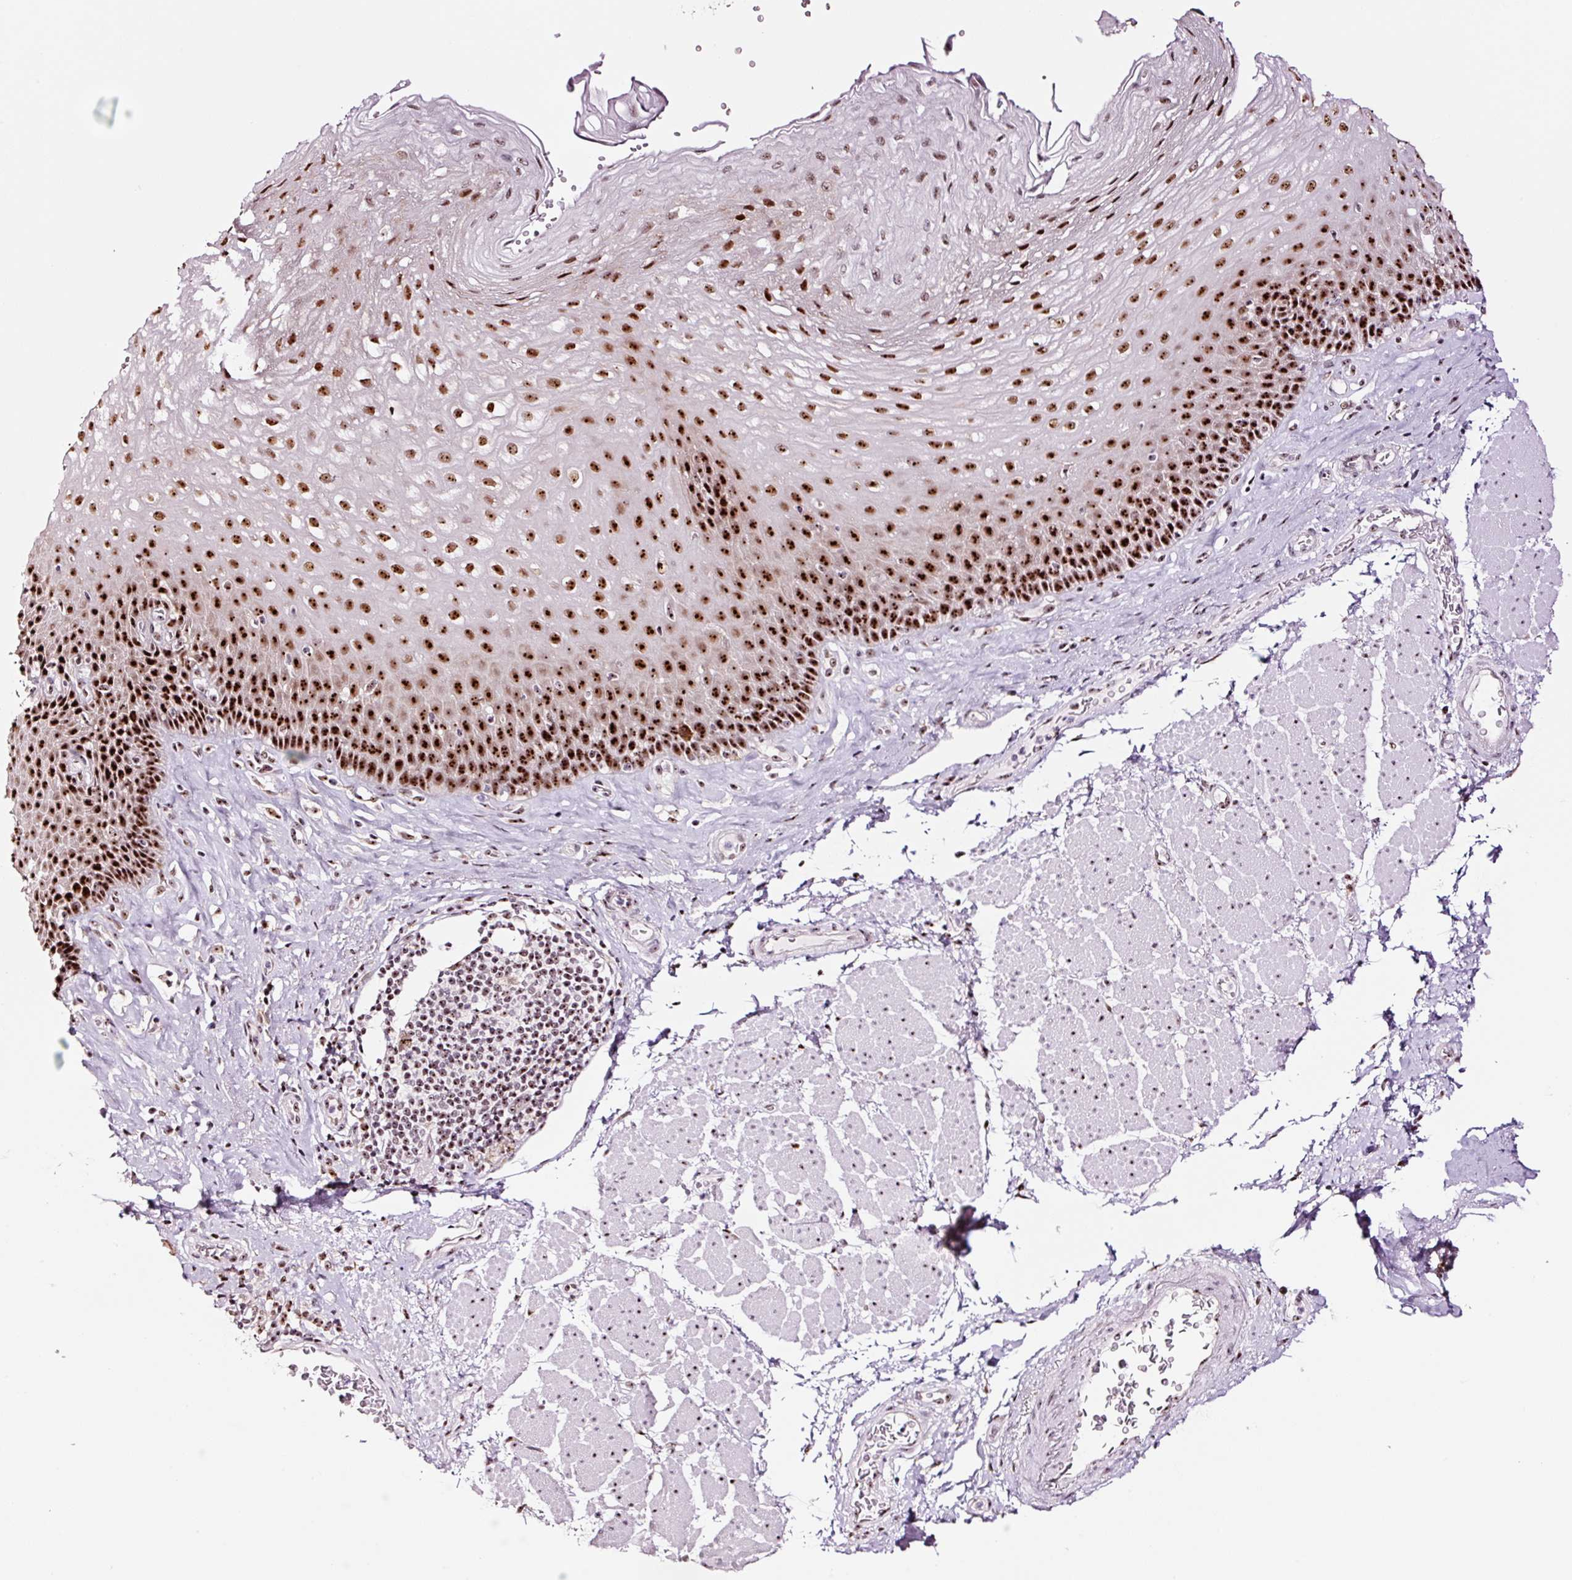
{"staining": {"intensity": "strong", "quantity": ">75%", "location": "nuclear"}, "tissue": "esophagus", "cell_type": "Squamous epithelial cells", "image_type": "normal", "snomed": [{"axis": "morphology", "description": "Normal tissue, NOS"}, {"axis": "topography", "description": "Esophagus"}], "caption": "Immunohistochemistry (IHC) of normal human esophagus reveals high levels of strong nuclear positivity in about >75% of squamous epithelial cells.", "gene": "GNL3", "patient": {"sex": "female", "age": 66}}